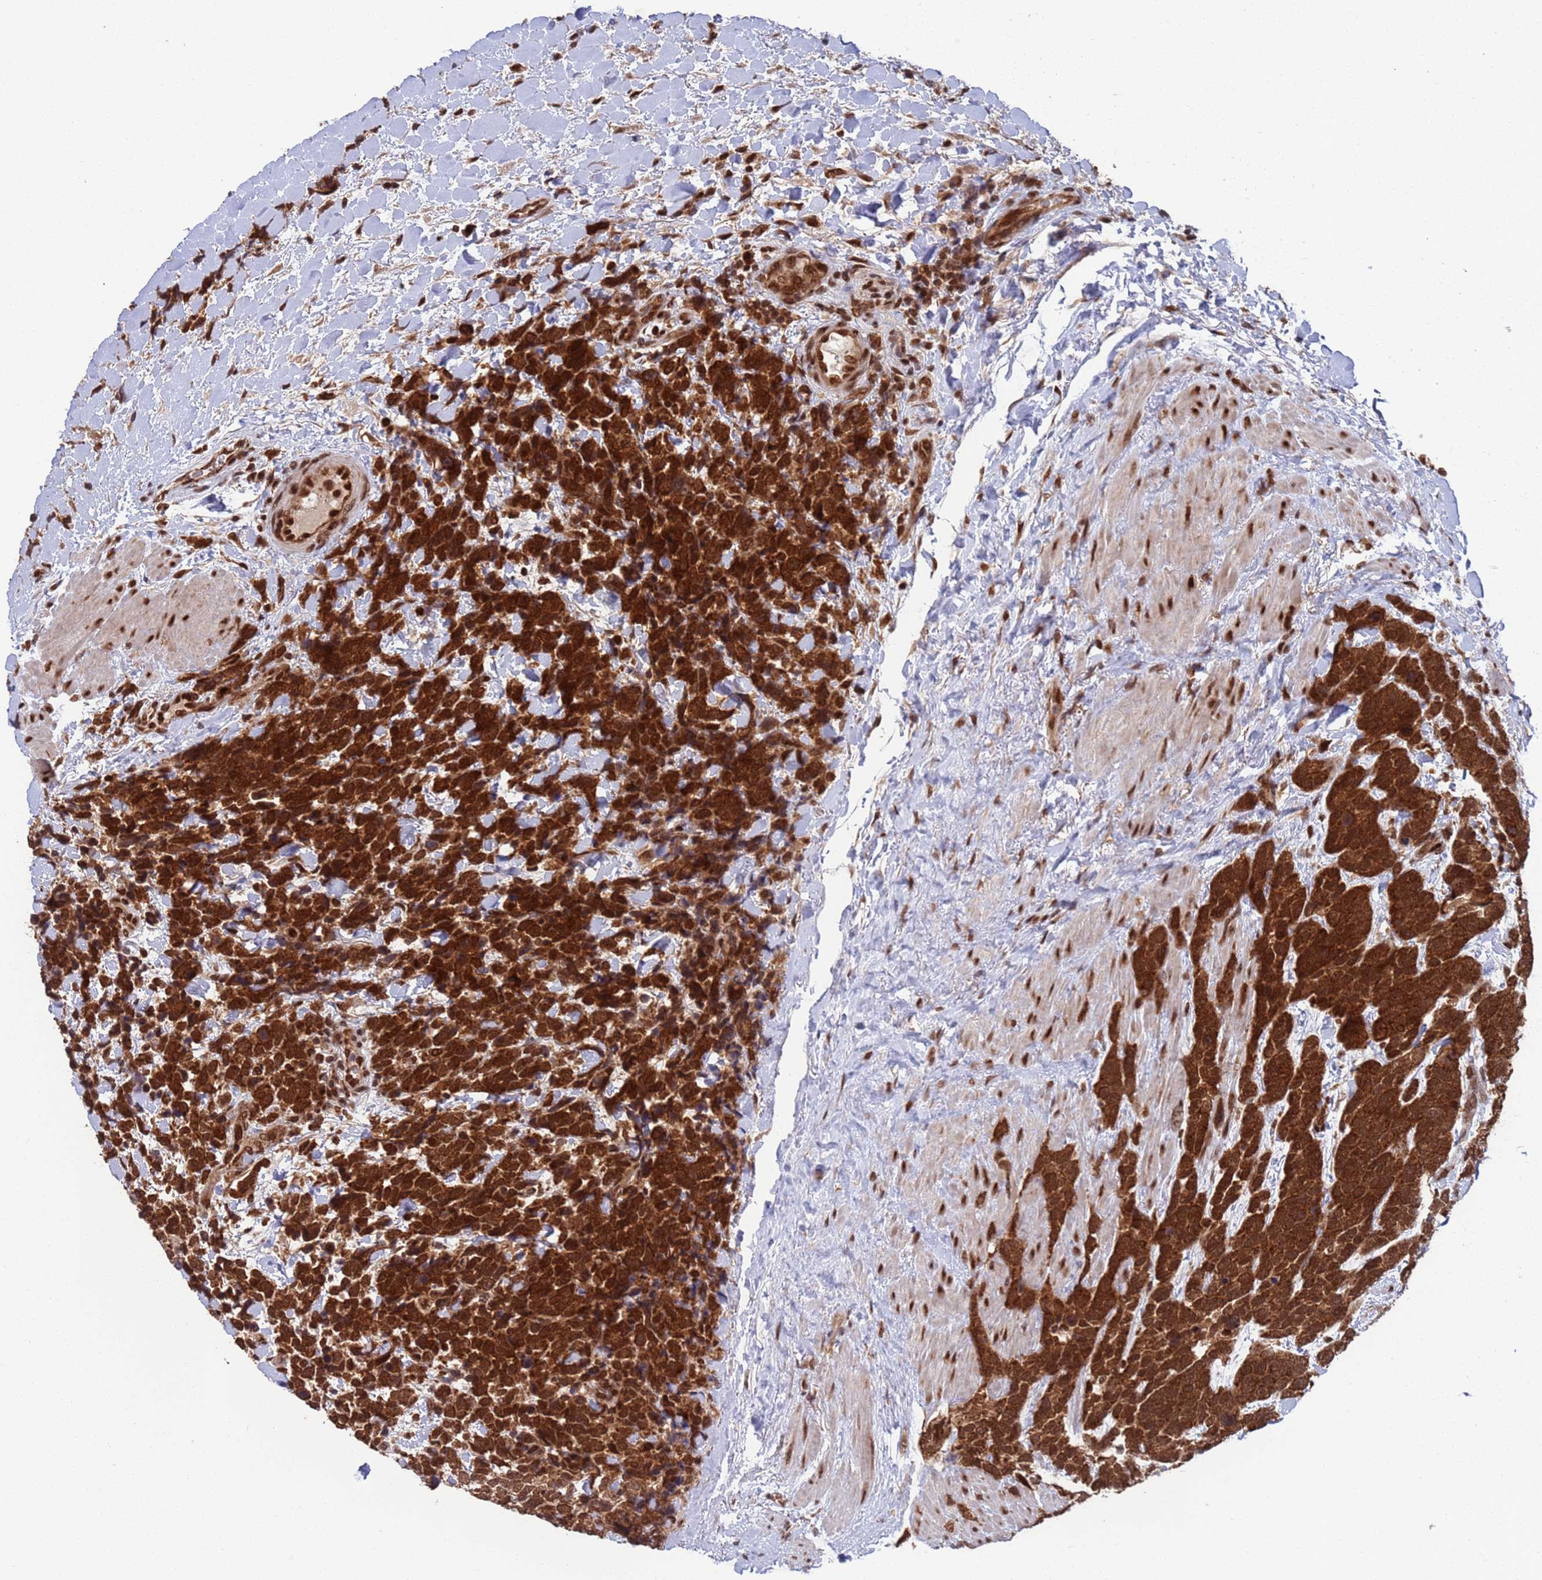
{"staining": {"intensity": "strong", "quantity": ">75%", "location": "cytoplasmic/membranous"}, "tissue": "urothelial cancer", "cell_type": "Tumor cells", "image_type": "cancer", "snomed": [{"axis": "morphology", "description": "Urothelial carcinoma, High grade"}, {"axis": "topography", "description": "Urinary bladder"}], "caption": "Immunohistochemical staining of urothelial cancer displays high levels of strong cytoplasmic/membranous staining in approximately >75% of tumor cells.", "gene": "FUBP3", "patient": {"sex": "female", "age": 82}}